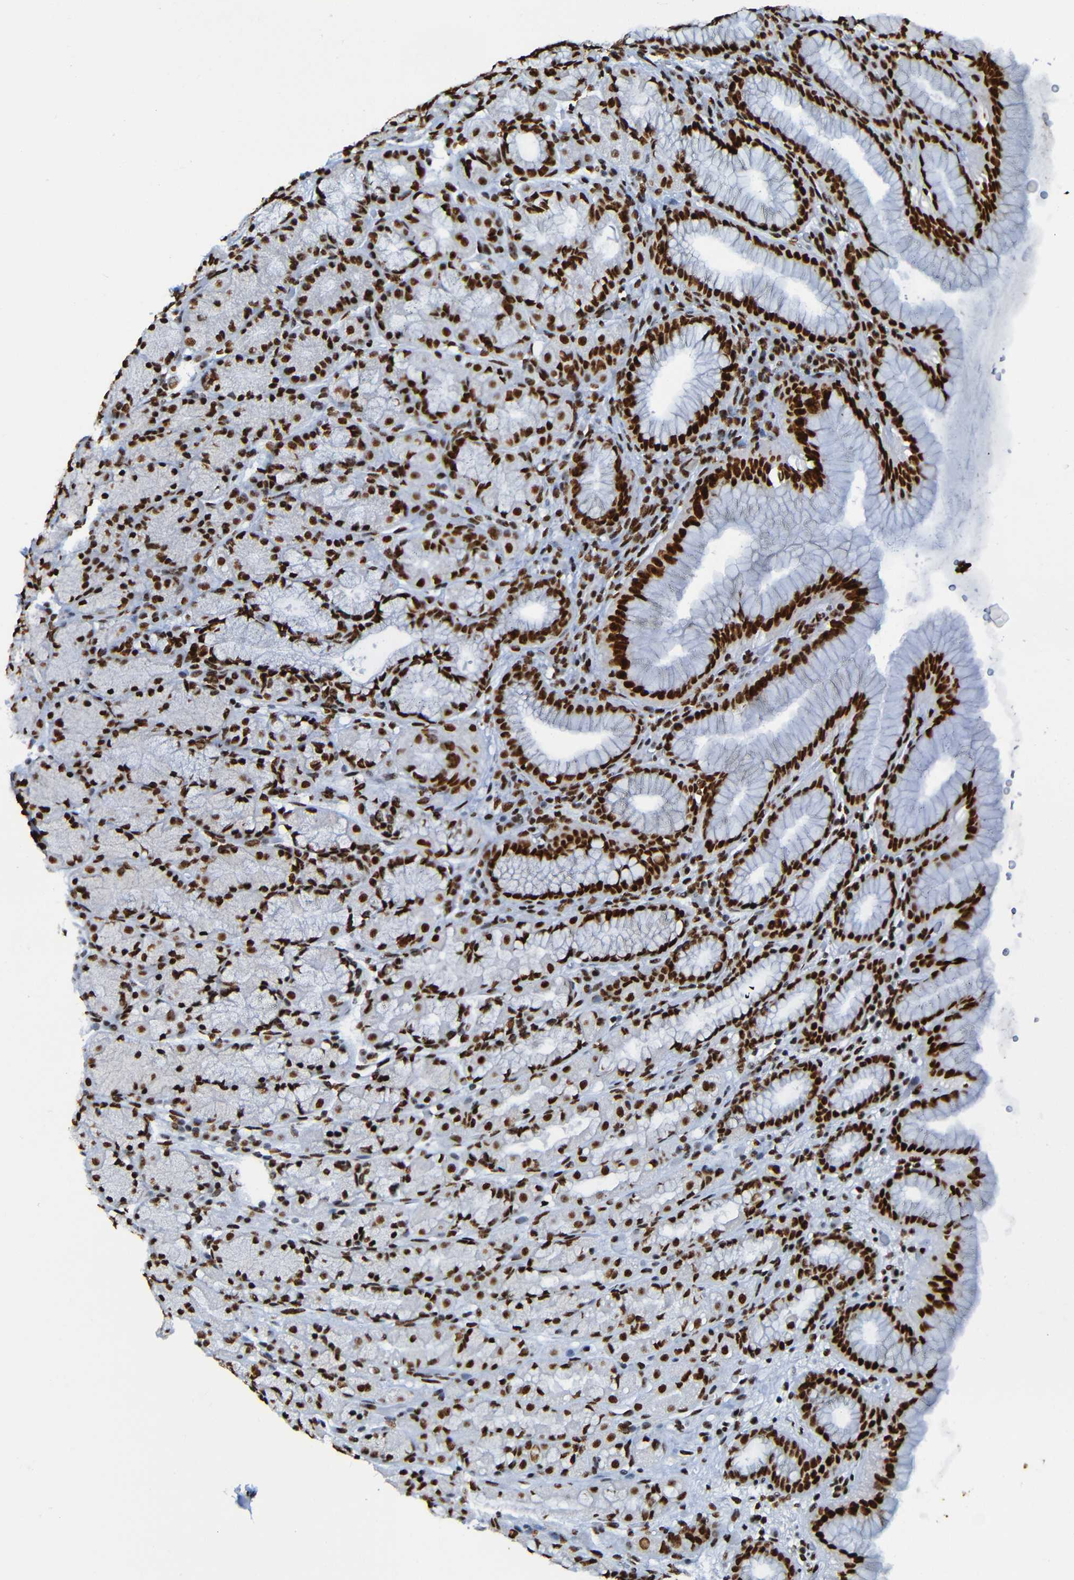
{"staining": {"intensity": "strong", "quantity": ">75%", "location": "nuclear"}, "tissue": "stomach", "cell_type": "Glandular cells", "image_type": "normal", "snomed": [{"axis": "morphology", "description": "Normal tissue, NOS"}, {"axis": "topography", "description": "Stomach, upper"}], "caption": "This image demonstrates IHC staining of normal human stomach, with high strong nuclear staining in approximately >75% of glandular cells.", "gene": "SRSF3", "patient": {"sex": "male", "age": 68}}